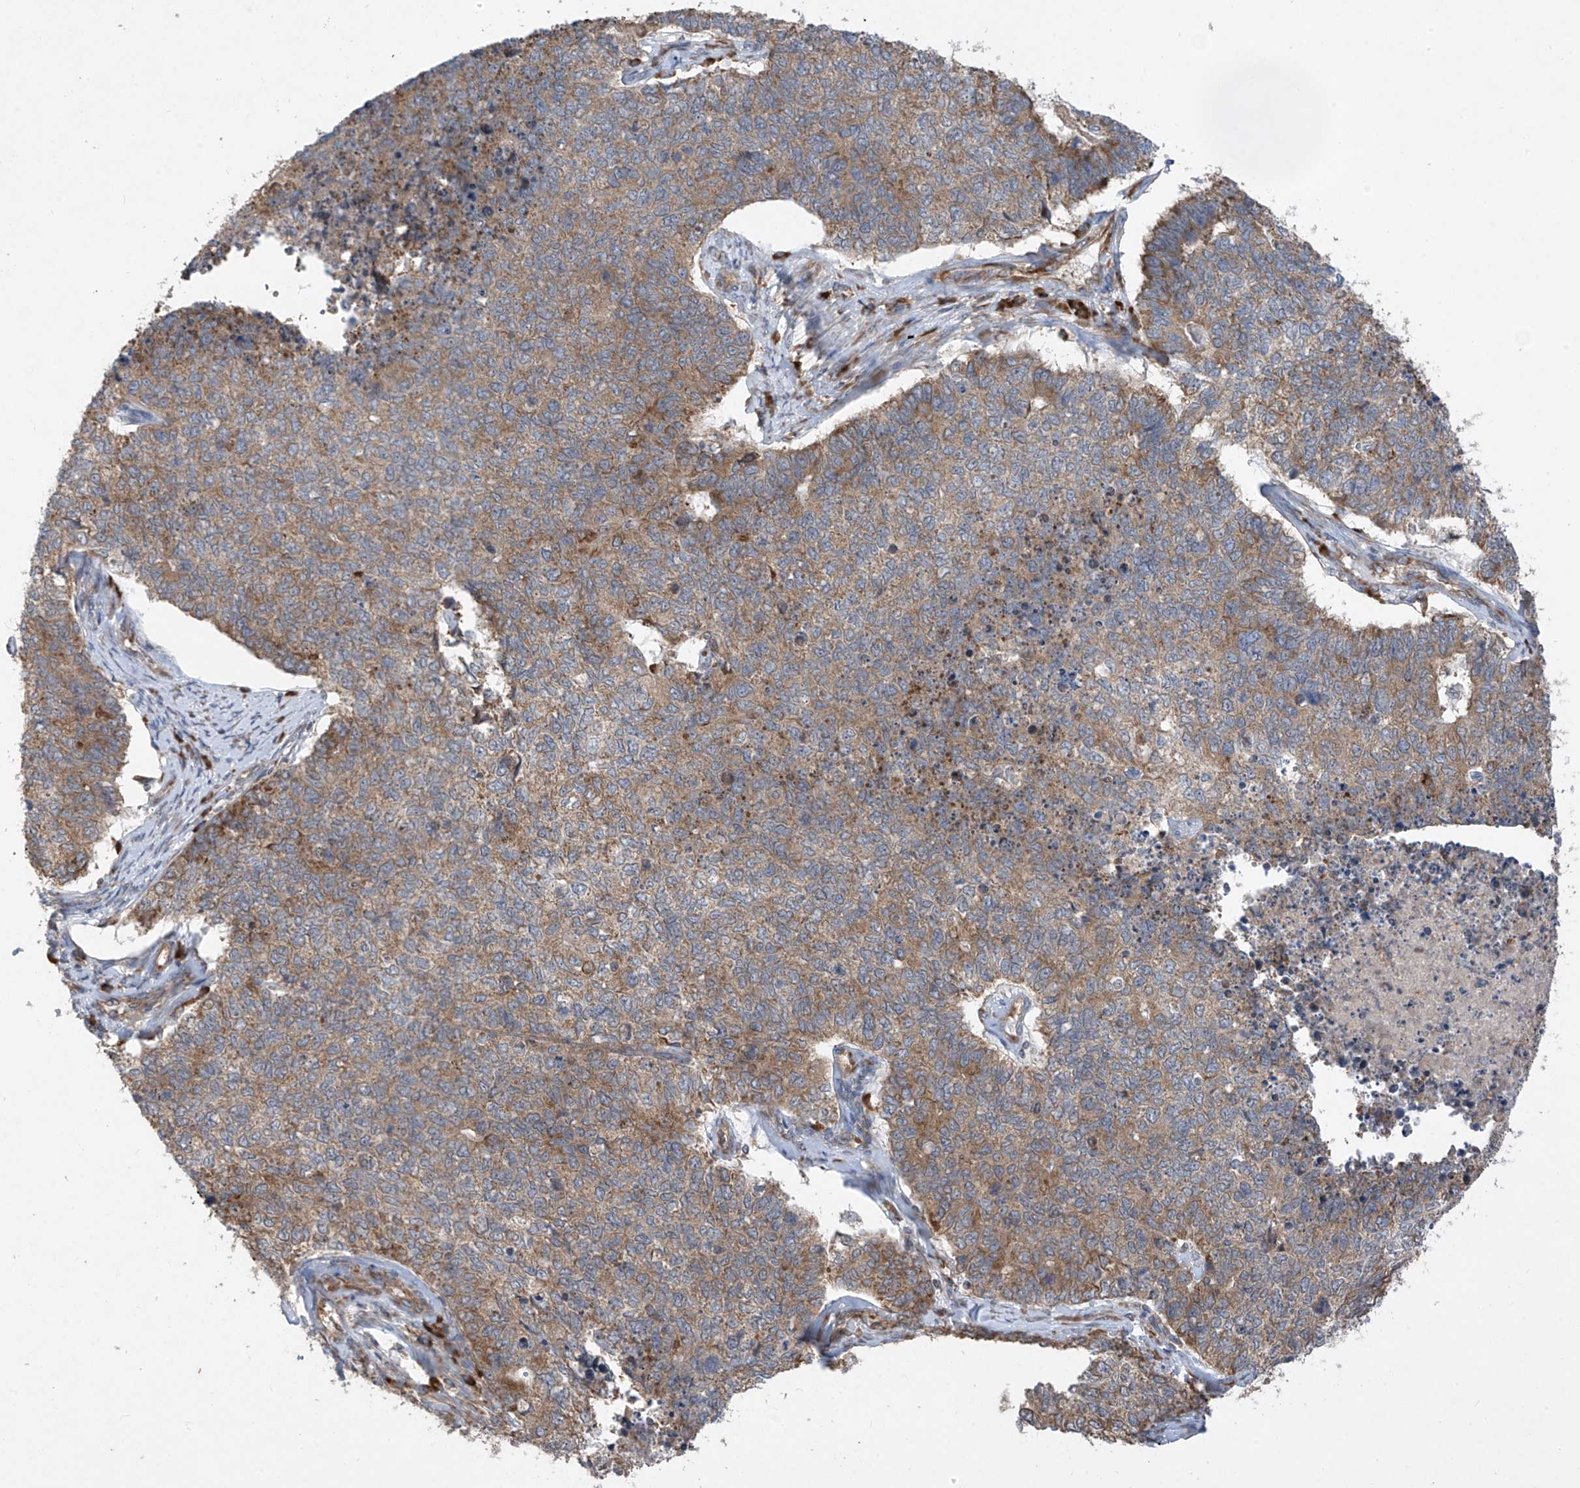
{"staining": {"intensity": "moderate", "quantity": "25%-75%", "location": "cytoplasmic/membranous"}, "tissue": "cervical cancer", "cell_type": "Tumor cells", "image_type": "cancer", "snomed": [{"axis": "morphology", "description": "Squamous cell carcinoma, NOS"}, {"axis": "topography", "description": "Cervix"}], "caption": "Protein expression analysis of human squamous cell carcinoma (cervical) reveals moderate cytoplasmic/membranous staining in approximately 25%-75% of tumor cells.", "gene": "RPL34", "patient": {"sex": "female", "age": 63}}